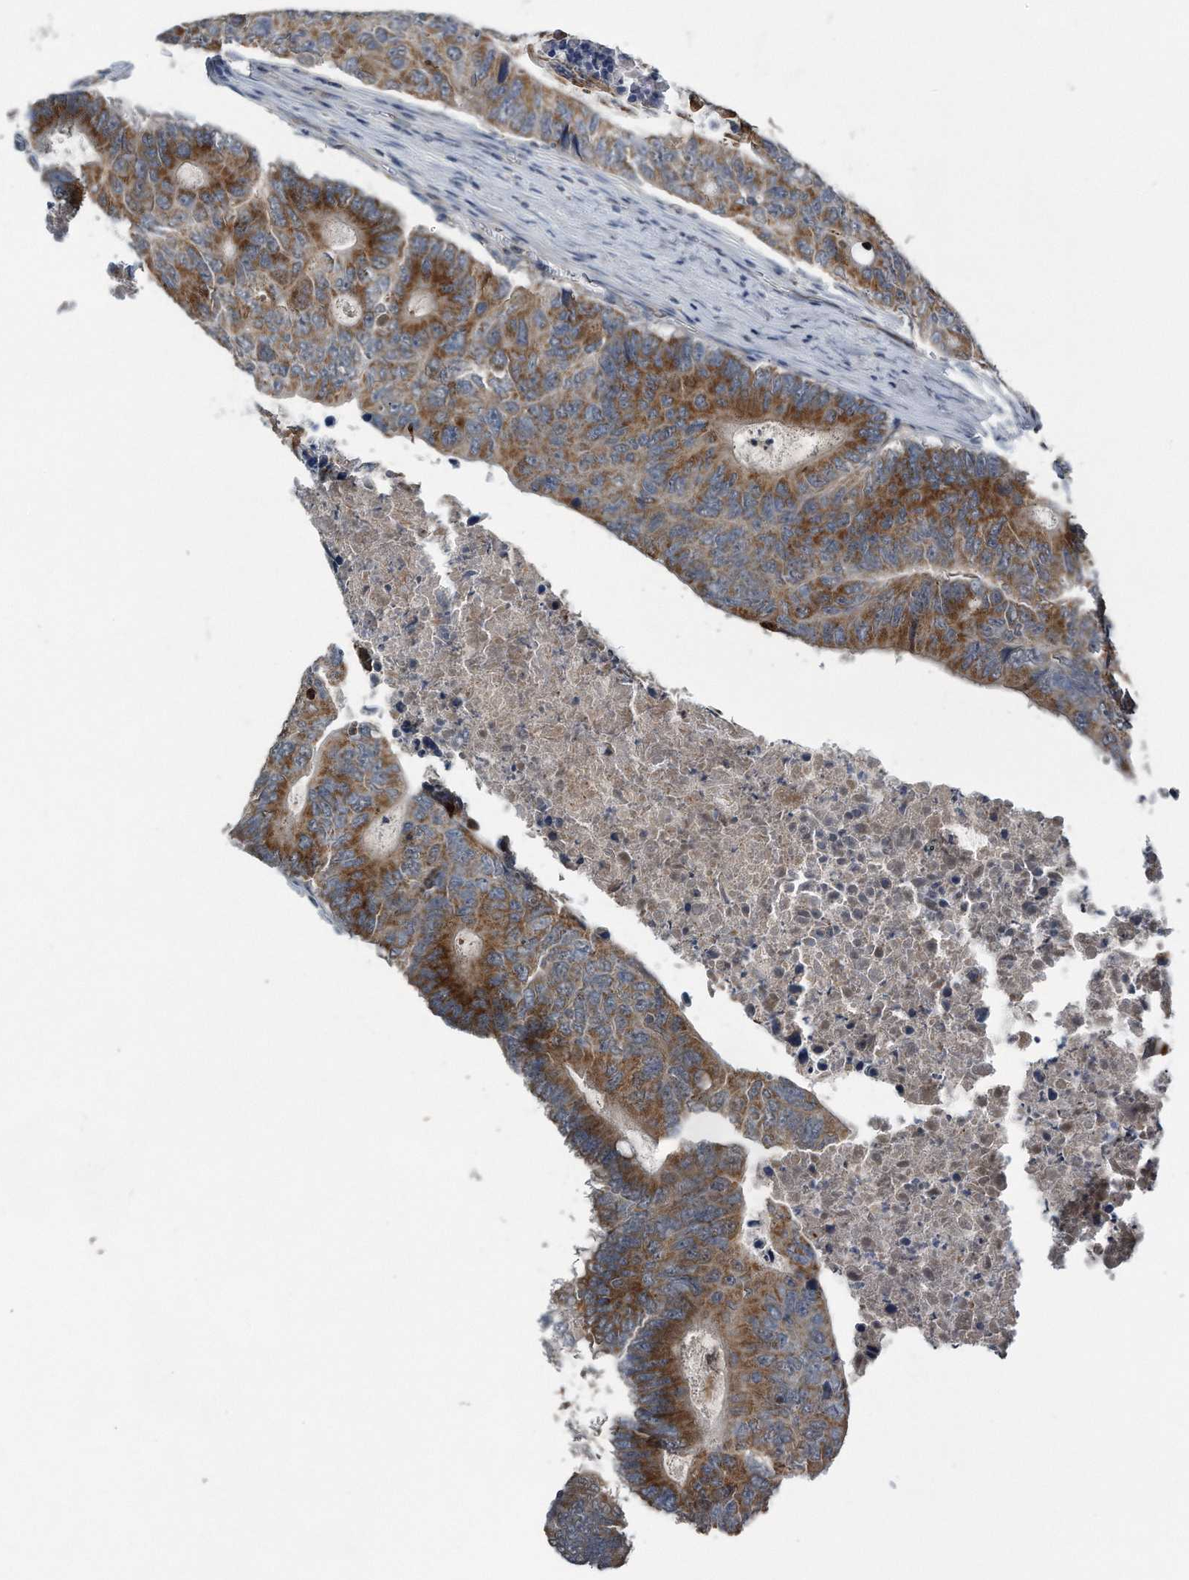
{"staining": {"intensity": "moderate", "quantity": ">75%", "location": "cytoplasmic/membranous"}, "tissue": "colorectal cancer", "cell_type": "Tumor cells", "image_type": "cancer", "snomed": [{"axis": "morphology", "description": "Adenocarcinoma, NOS"}, {"axis": "topography", "description": "Colon"}], "caption": "IHC photomicrograph of neoplastic tissue: colorectal adenocarcinoma stained using IHC reveals medium levels of moderate protein expression localized specifically in the cytoplasmic/membranous of tumor cells, appearing as a cytoplasmic/membranous brown color.", "gene": "LYRM4", "patient": {"sex": "male", "age": 87}}